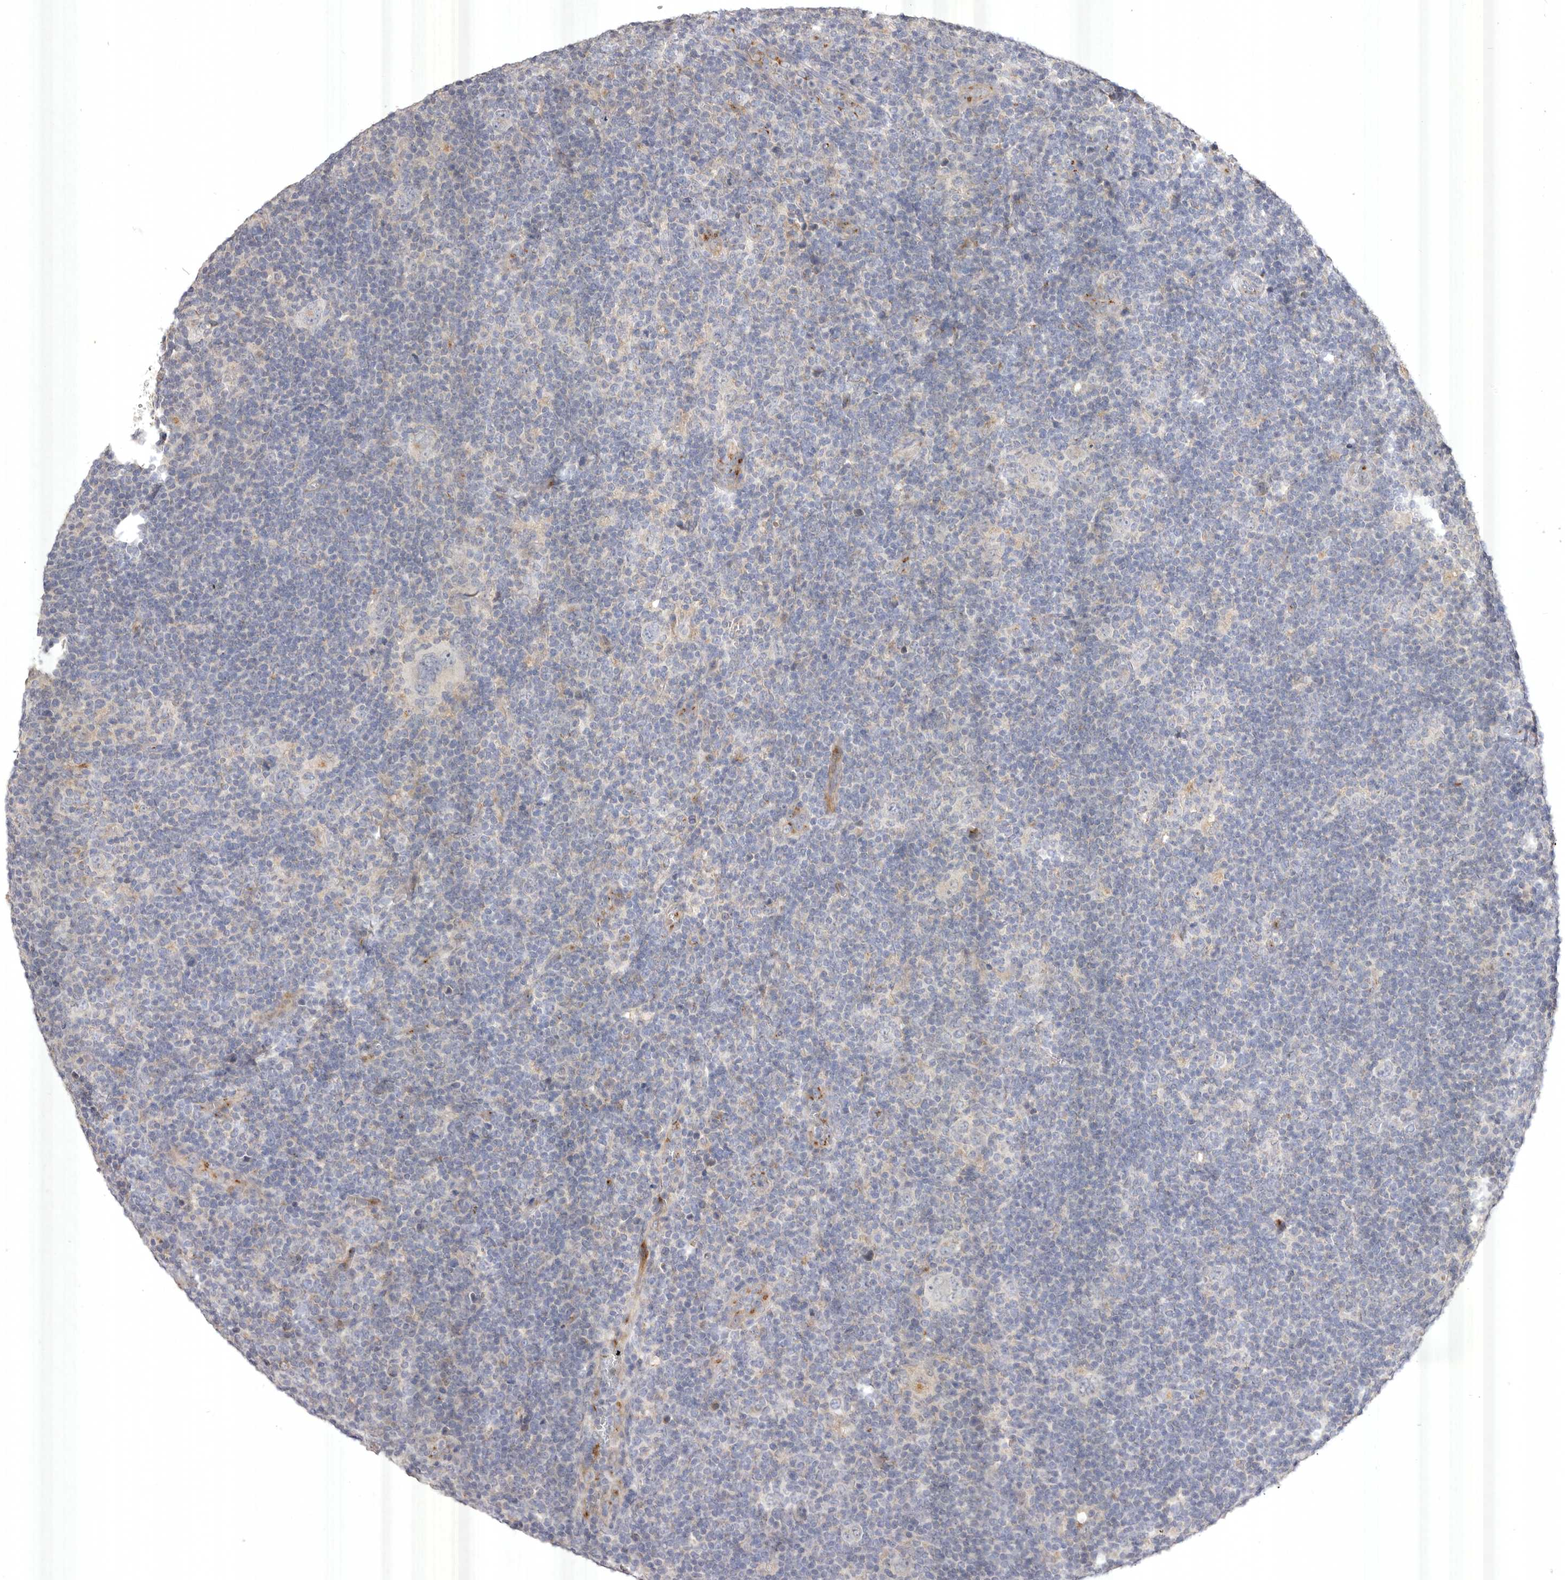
{"staining": {"intensity": "negative", "quantity": "none", "location": "none"}, "tissue": "lymphoma", "cell_type": "Tumor cells", "image_type": "cancer", "snomed": [{"axis": "morphology", "description": "Hodgkin's disease, NOS"}, {"axis": "topography", "description": "Lymph node"}], "caption": "This photomicrograph is of Hodgkin's disease stained with immunohistochemistry (IHC) to label a protein in brown with the nuclei are counter-stained blue. There is no expression in tumor cells.", "gene": "USP24", "patient": {"sex": "female", "age": 57}}